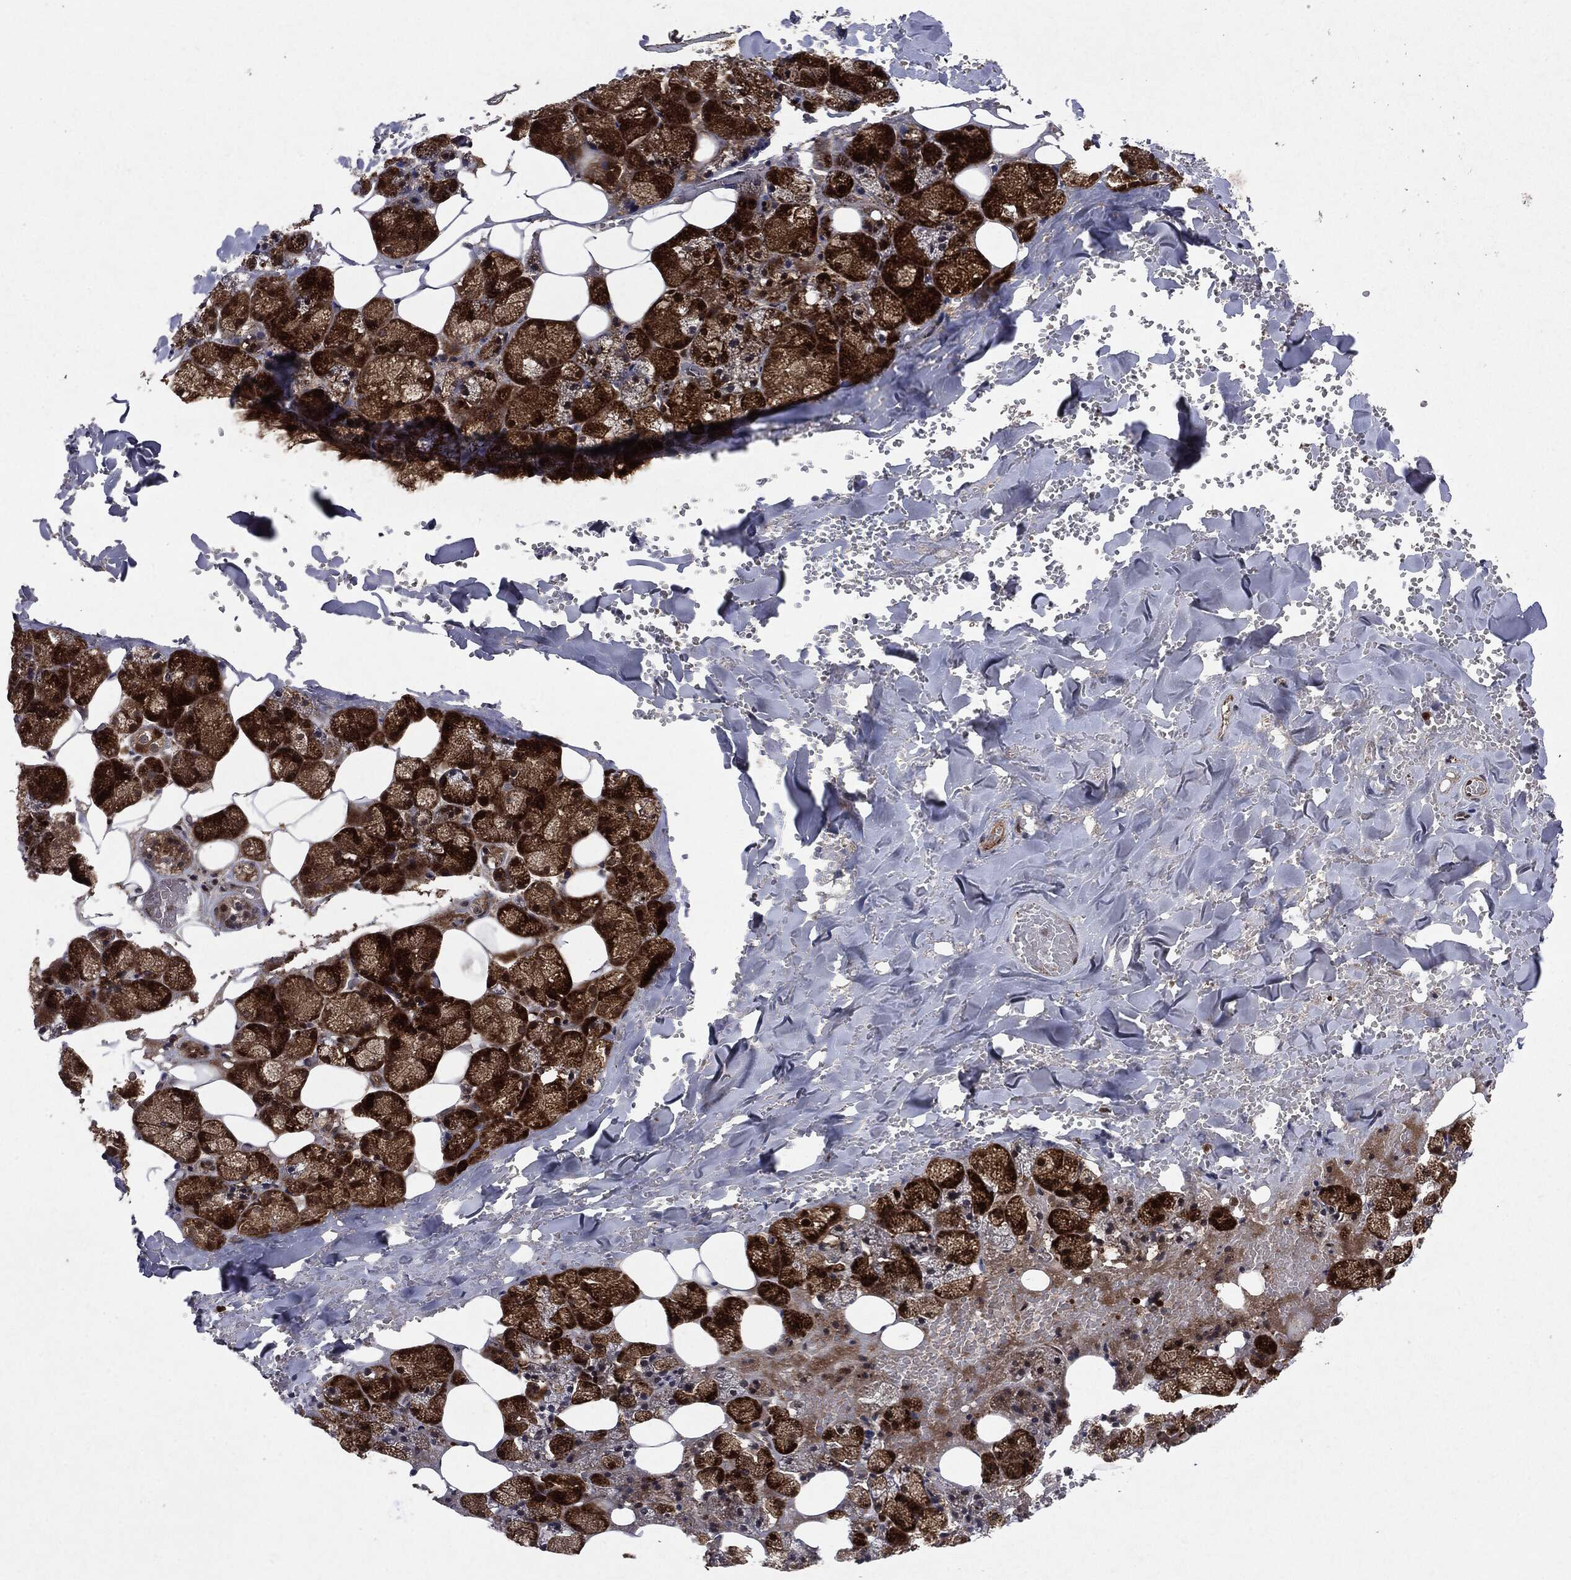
{"staining": {"intensity": "strong", "quantity": ">75%", "location": "cytoplasmic/membranous"}, "tissue": "salivary gland", "cell_type": "Glandular cells", "image_type": "normal", "snomed": [{"axis": "morphology", "description": "Normal tissue, NOS"}, {"axis": "topography", "description": "Salivary gland"}], "caption": "Immunohistochemical staining of unremarkable salivary gland demonstrates strong cytoplasmic/membranous protein positivity in approximately >75% of glandular cells.", "gene": "OTUB1", "patient": {"sex": "male", "age": 38}}